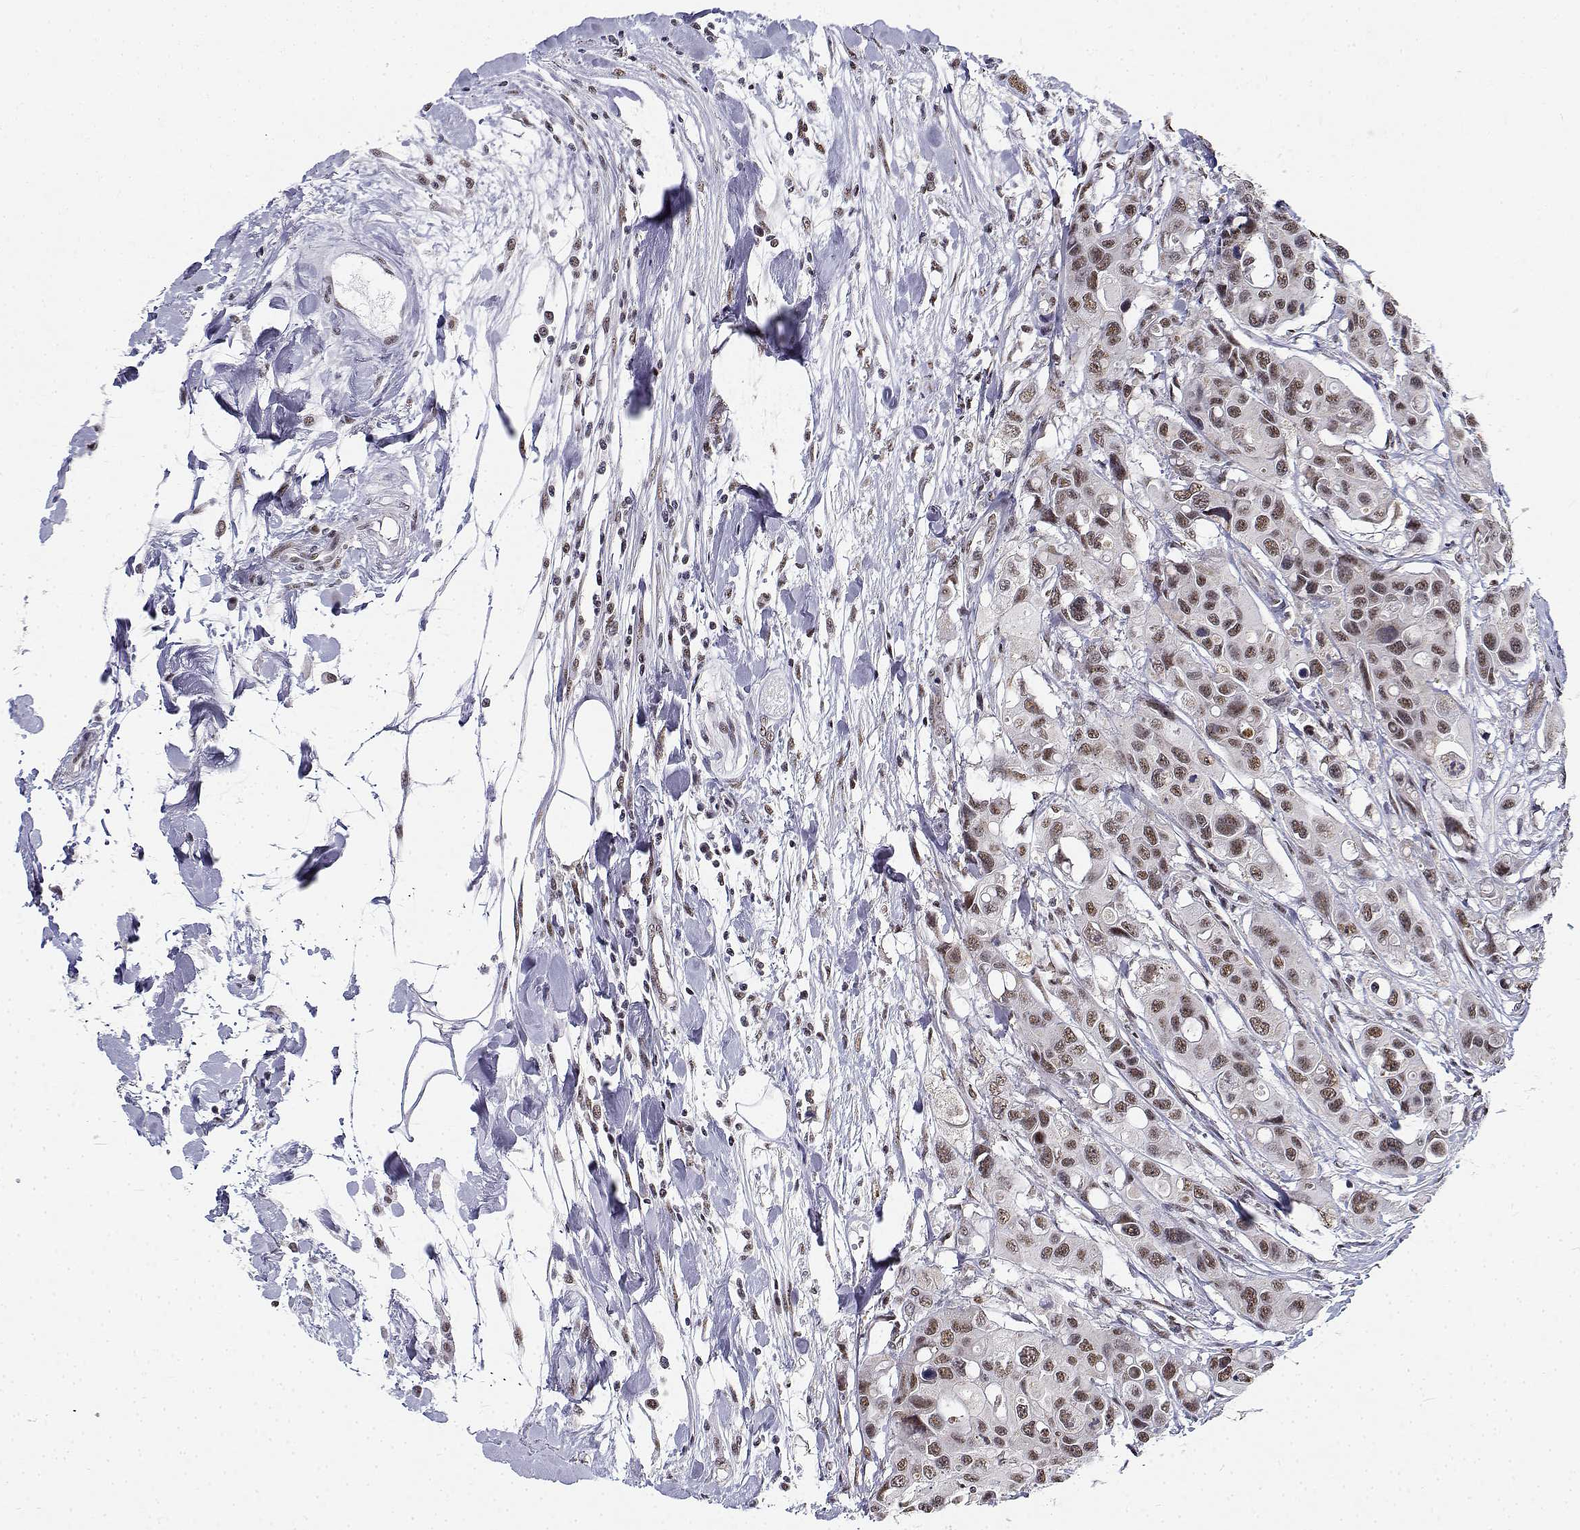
{"staining": {"intensity": "moderate", "quantity": ">75%", "location": "nuclear"}, "tissue": "colorectal cancer", "cell_type": "Tumor cells", "image_type": "cancer", "snomed": [{"axis": "morphology", "description": "Adenocarcinoma, NOS"}, {"axis": "topography", "description": "Colon"}], "caption": "A brown stain shows moderate nuclear staining of a protein in colorectal adenocarcinoma tumor cells. (IHC, brightfield microscopy, high magnification).", "gene": "BCAS2", "patient": {"sex": "male", "age": 77}}